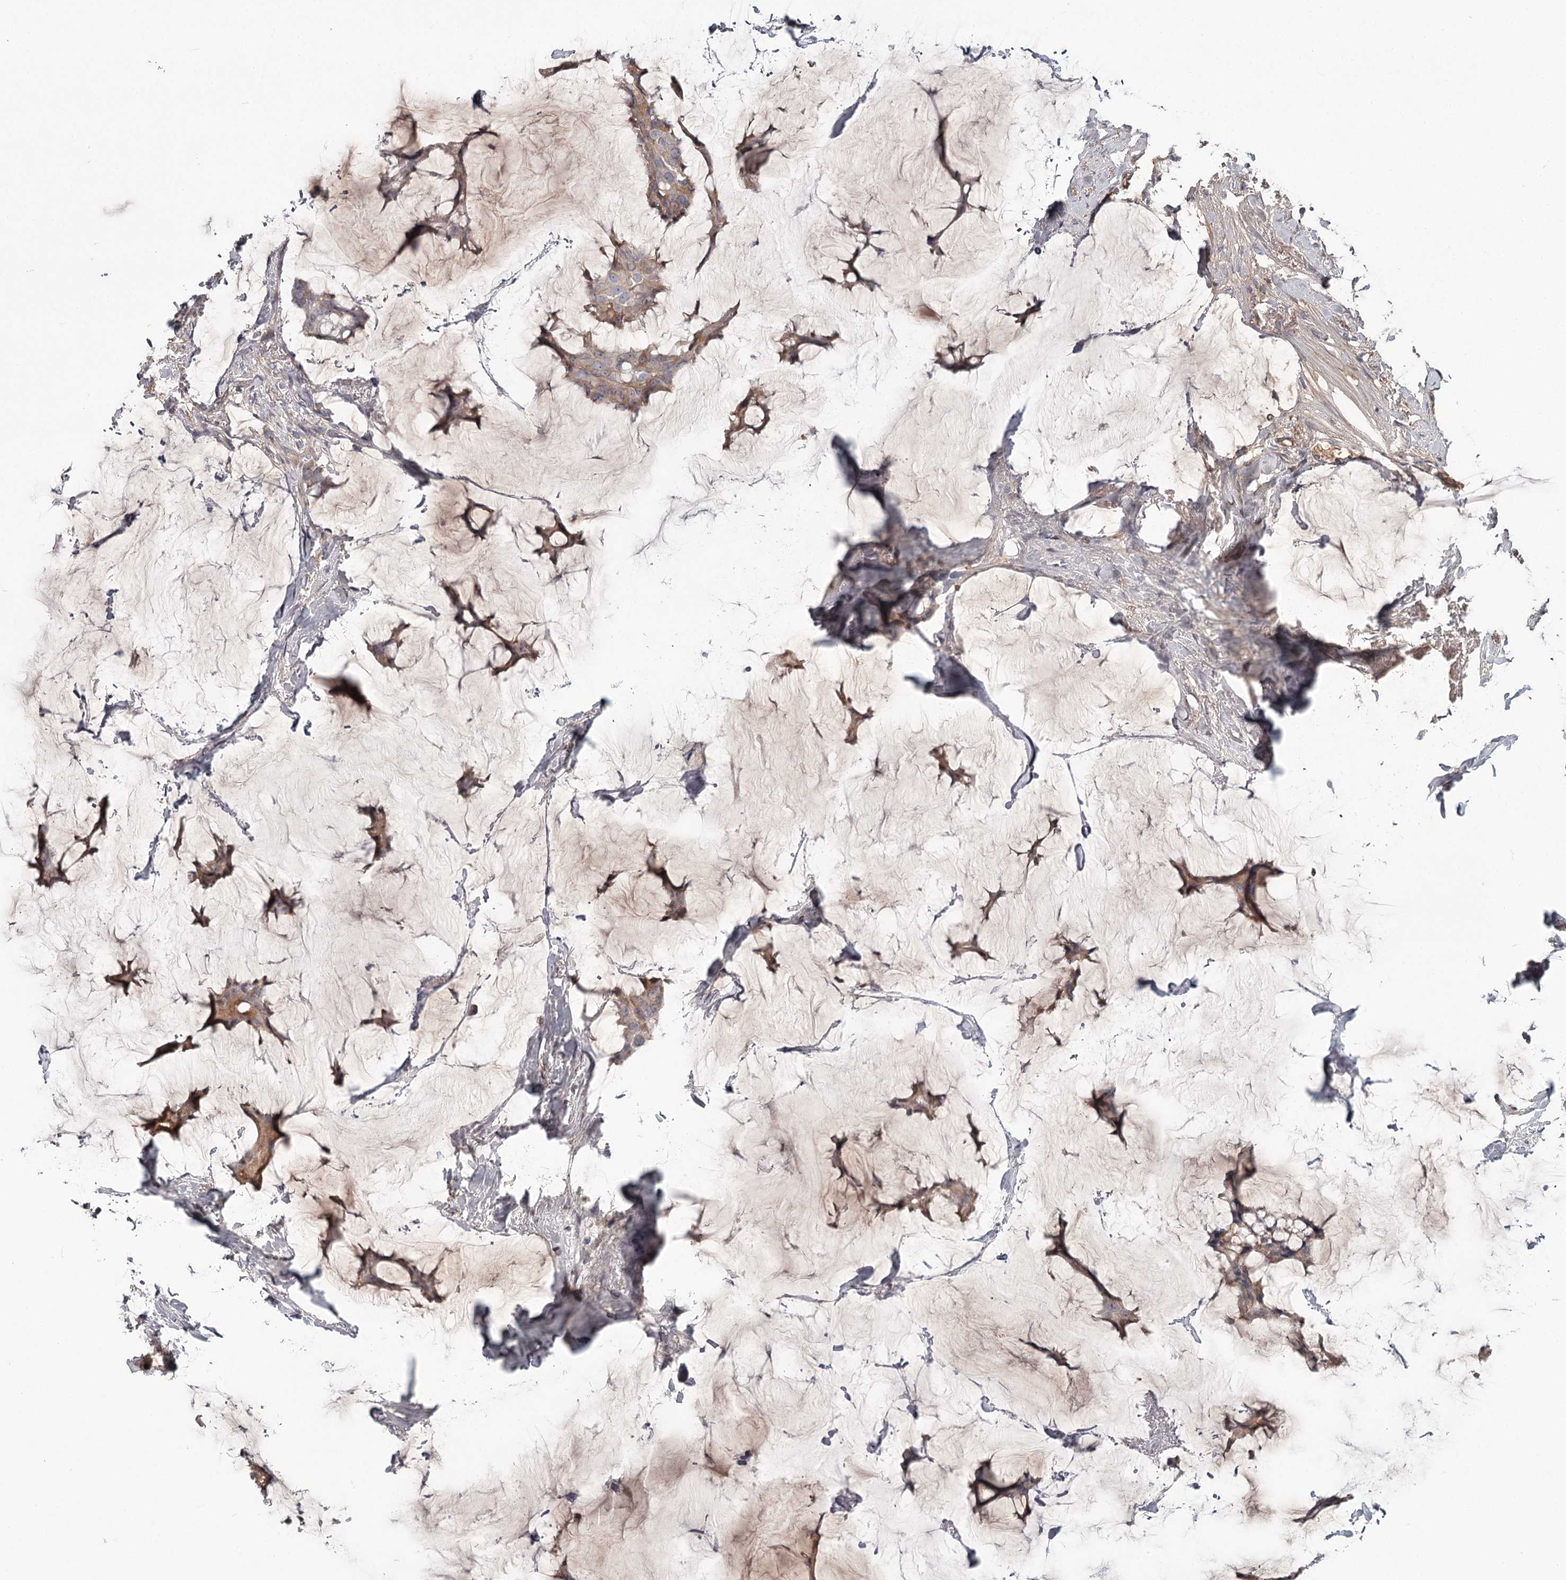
{"staining": {"intensity": "moderate", "quantity": "<25%", "location": "cytoplasmic/membranous"}, "tissue": "breast cancer", "cell_type": "Tumor cells", "image_type": "cancer", "snomed": [{"axis": "morphology", "description": "Duct carcinoma"}, {"axis": "topography", "description": "Breast"}], "caption": "Moderate cytoplasmic/membranous protein positivity is appreciated in approximately <25% of tumor cells in breast invasive ductal carcinoma. The staining was performed using DAB, with brown indicating positive protein expression. Nuclei are stained blue with hematoxylin.", "gene": "DHRS9", "patient": {"sex": "female", "age": 93}}